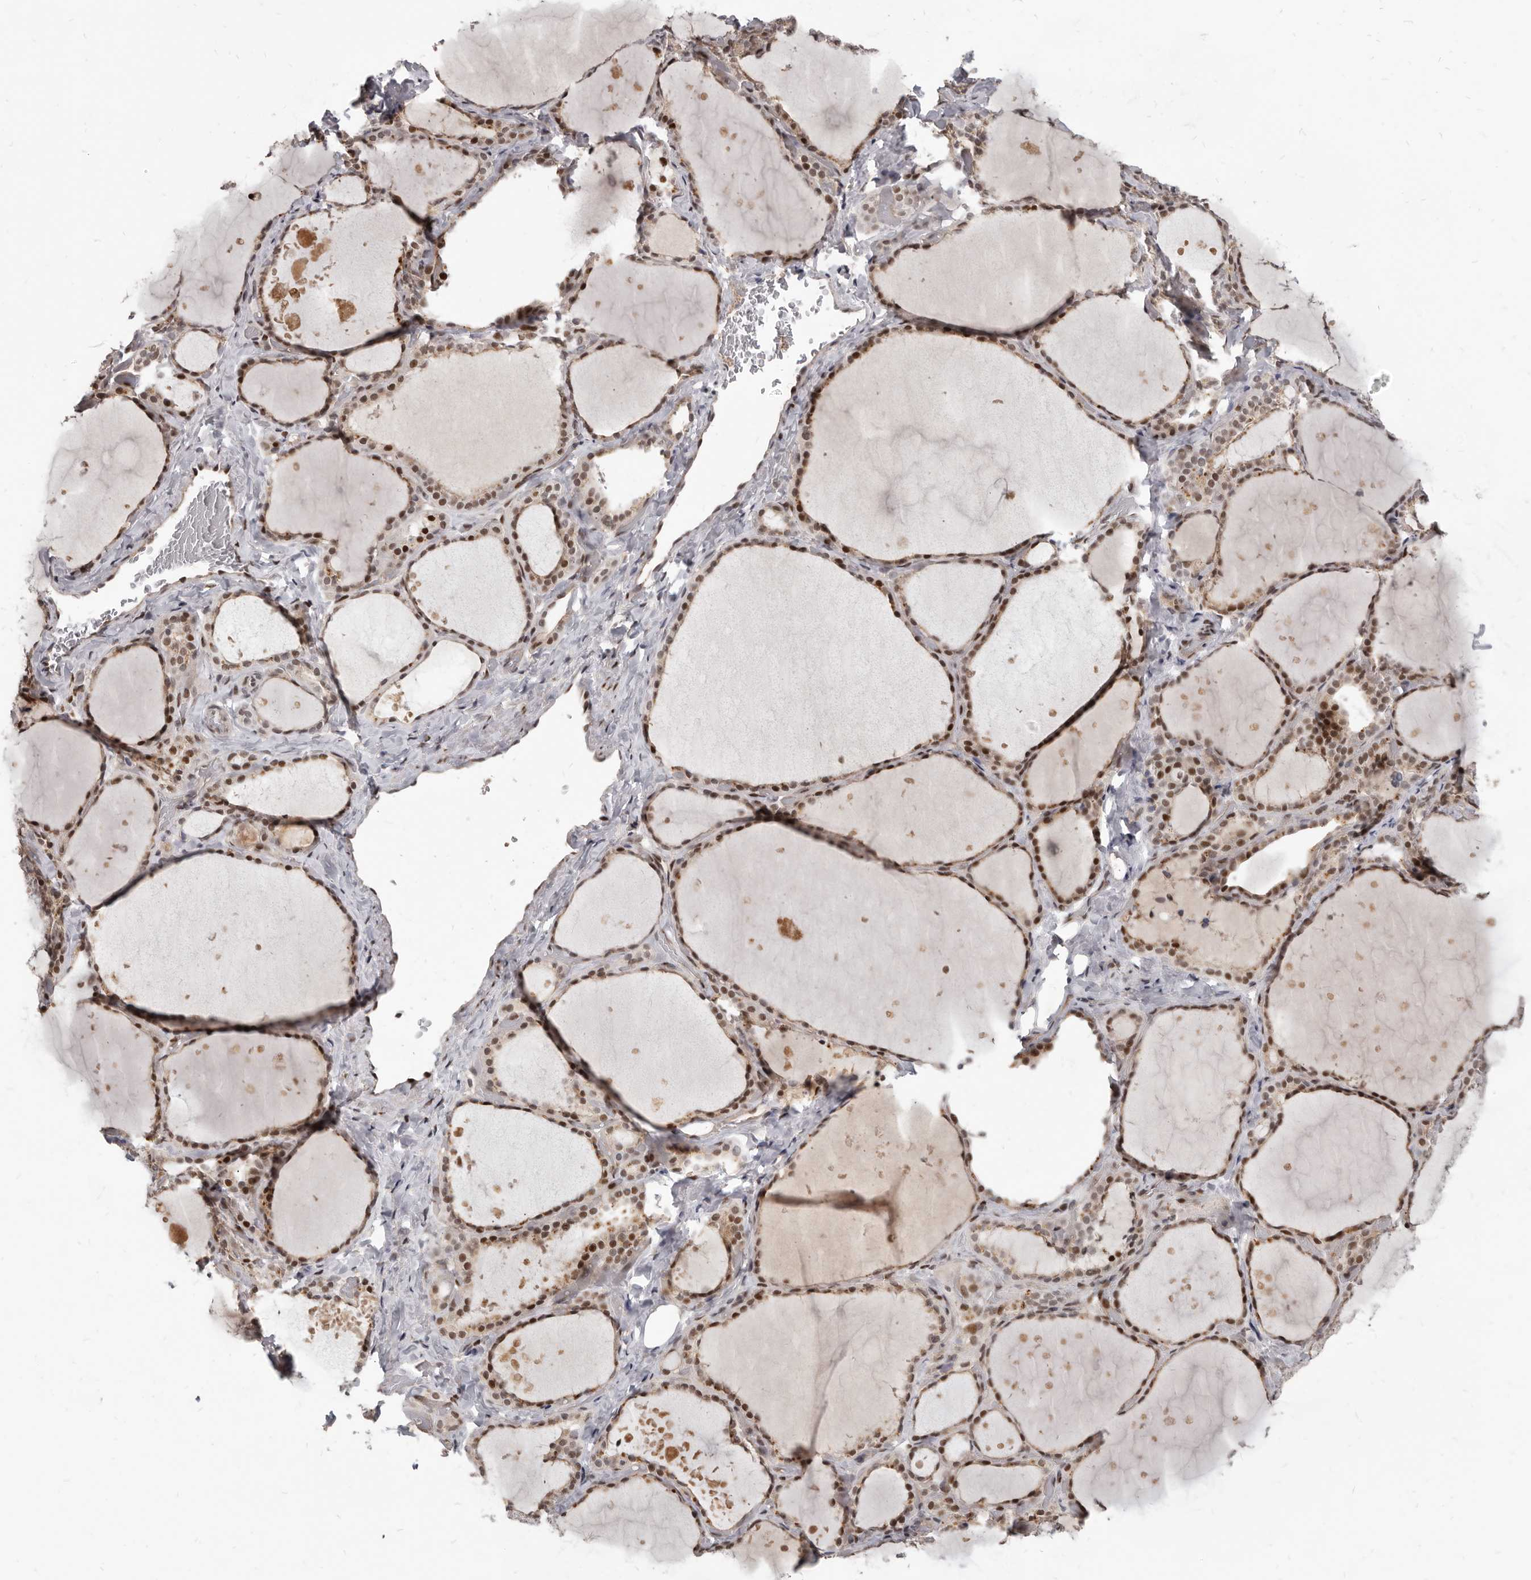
{"staining": {"intensity": "strong", "quantity": ">75%", "location": "nuclear"}, "tissue": "thyroid gland", "cell_type": "Glandular cells", "image_type": "normal", "snomed": [{"axis": "morphology", "description": "Normal tissue, NOS"}, {"axis": "topography", "description": "Thyroid gland"}], "caption": "Strong nuclear protein staining is identified in about >75% of glandular cells in thyroid gland. The staining was performed using DAB (3,3'-diaminobenzidine) to visualize the protein expression in brown, while the nuclei were stained in blue with hematoxylin (Magnification: 20x).", "gene": "ATF5", "patient": {"sex": "female", "age": 44}}